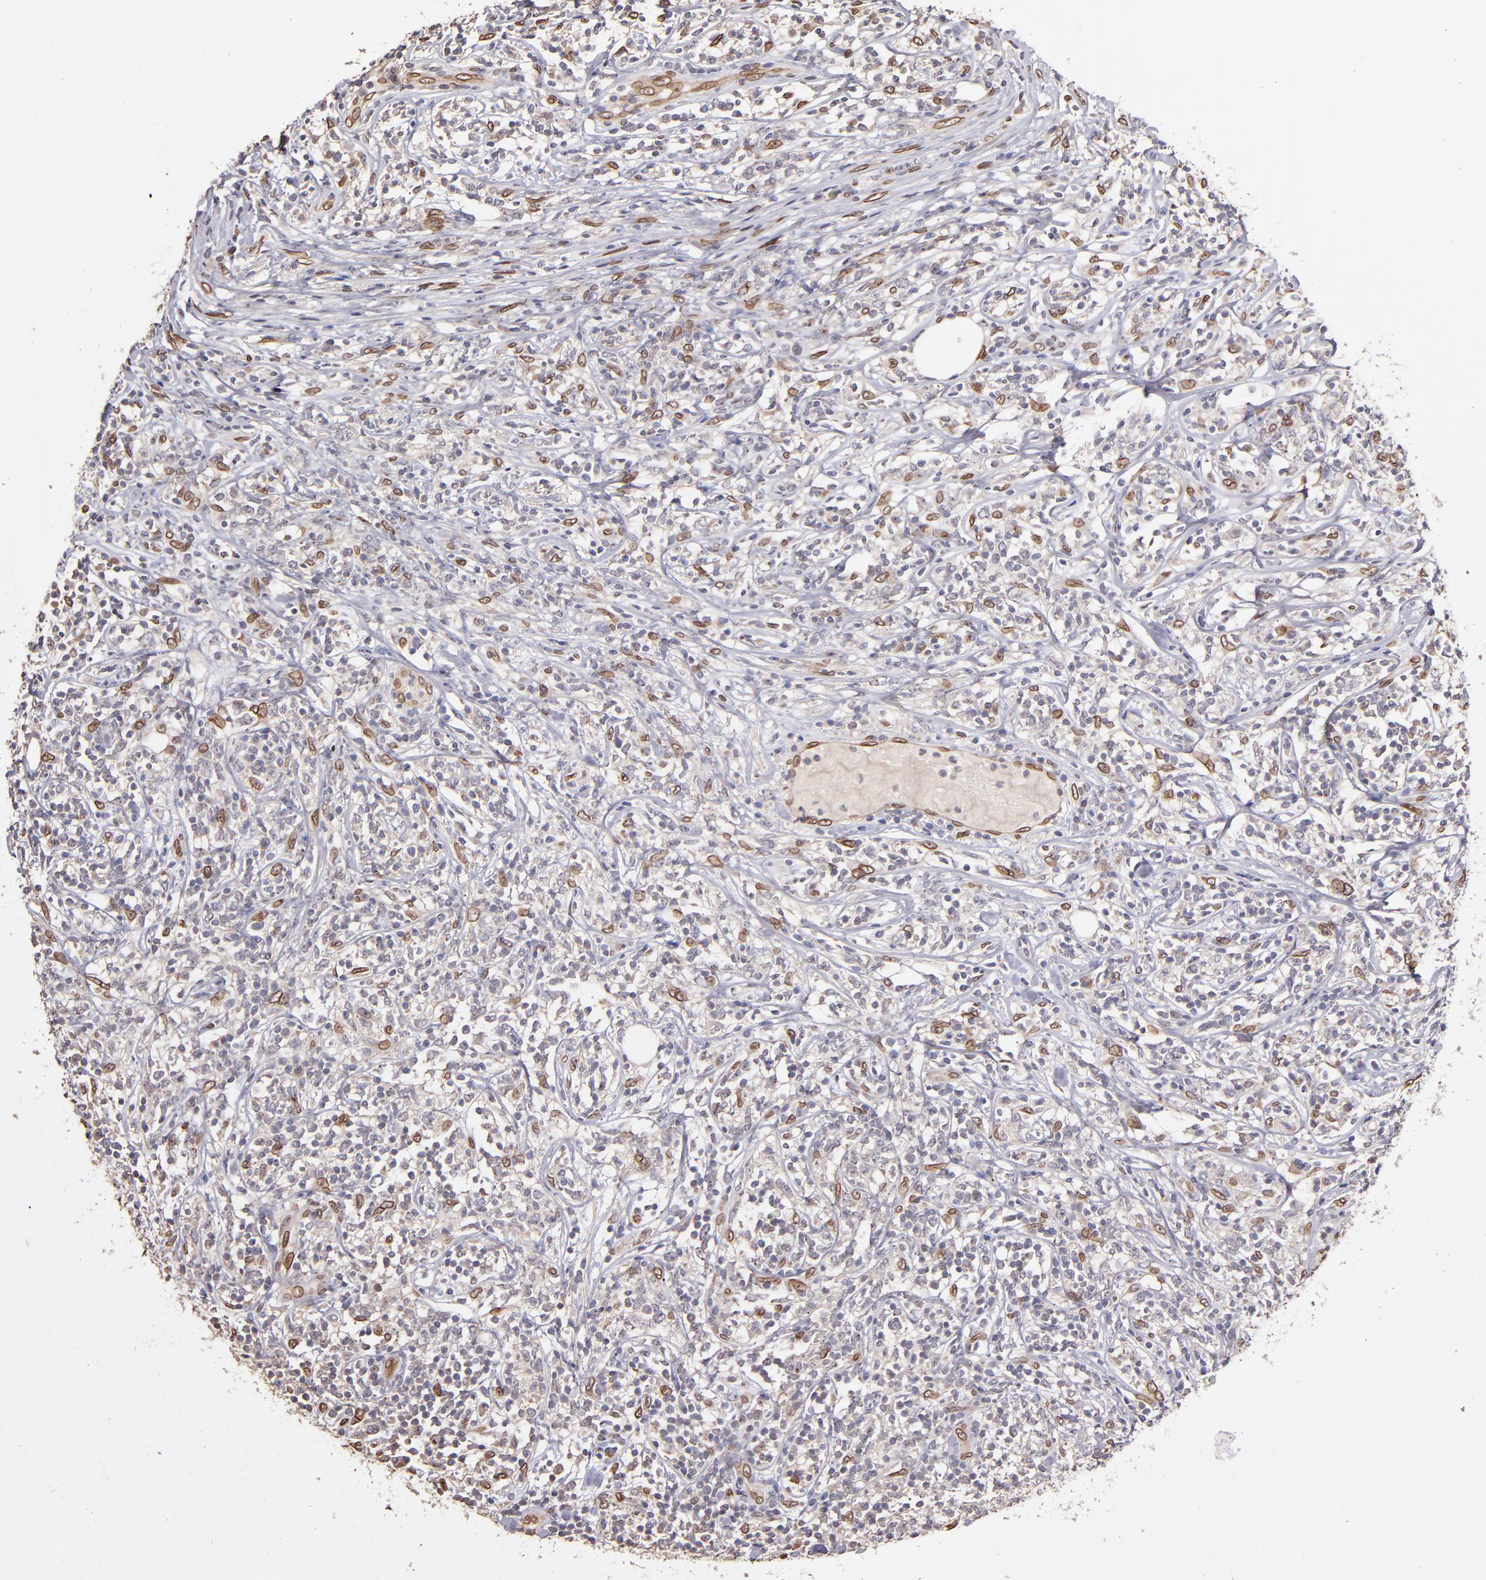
{"staining": {"intensity": "moderate", "quantity": "25%-75%", "location": "cytoplasmic/membranous,nuclear"}, "tissue": "lymphoma", "cell_type": "Tumor cells", "image_type": "cancer", "snomed": [{"axis": "morphology", "description": "Malignant lymphoma, non-Hodgkin's type, High grade"}, {"axis": "topography", "description": "Lymph node"}], "caption": "High-grade malignant lymphoma, non-Hodgkin's type was stained to show a protein in brown. There is medium levels of moderate cytoplasmic/membranous and nuclear expression in approximately 25%-75% of tumor cells.", "gene": "PUM3", "patient": {"sex": "female", "age": 84}}